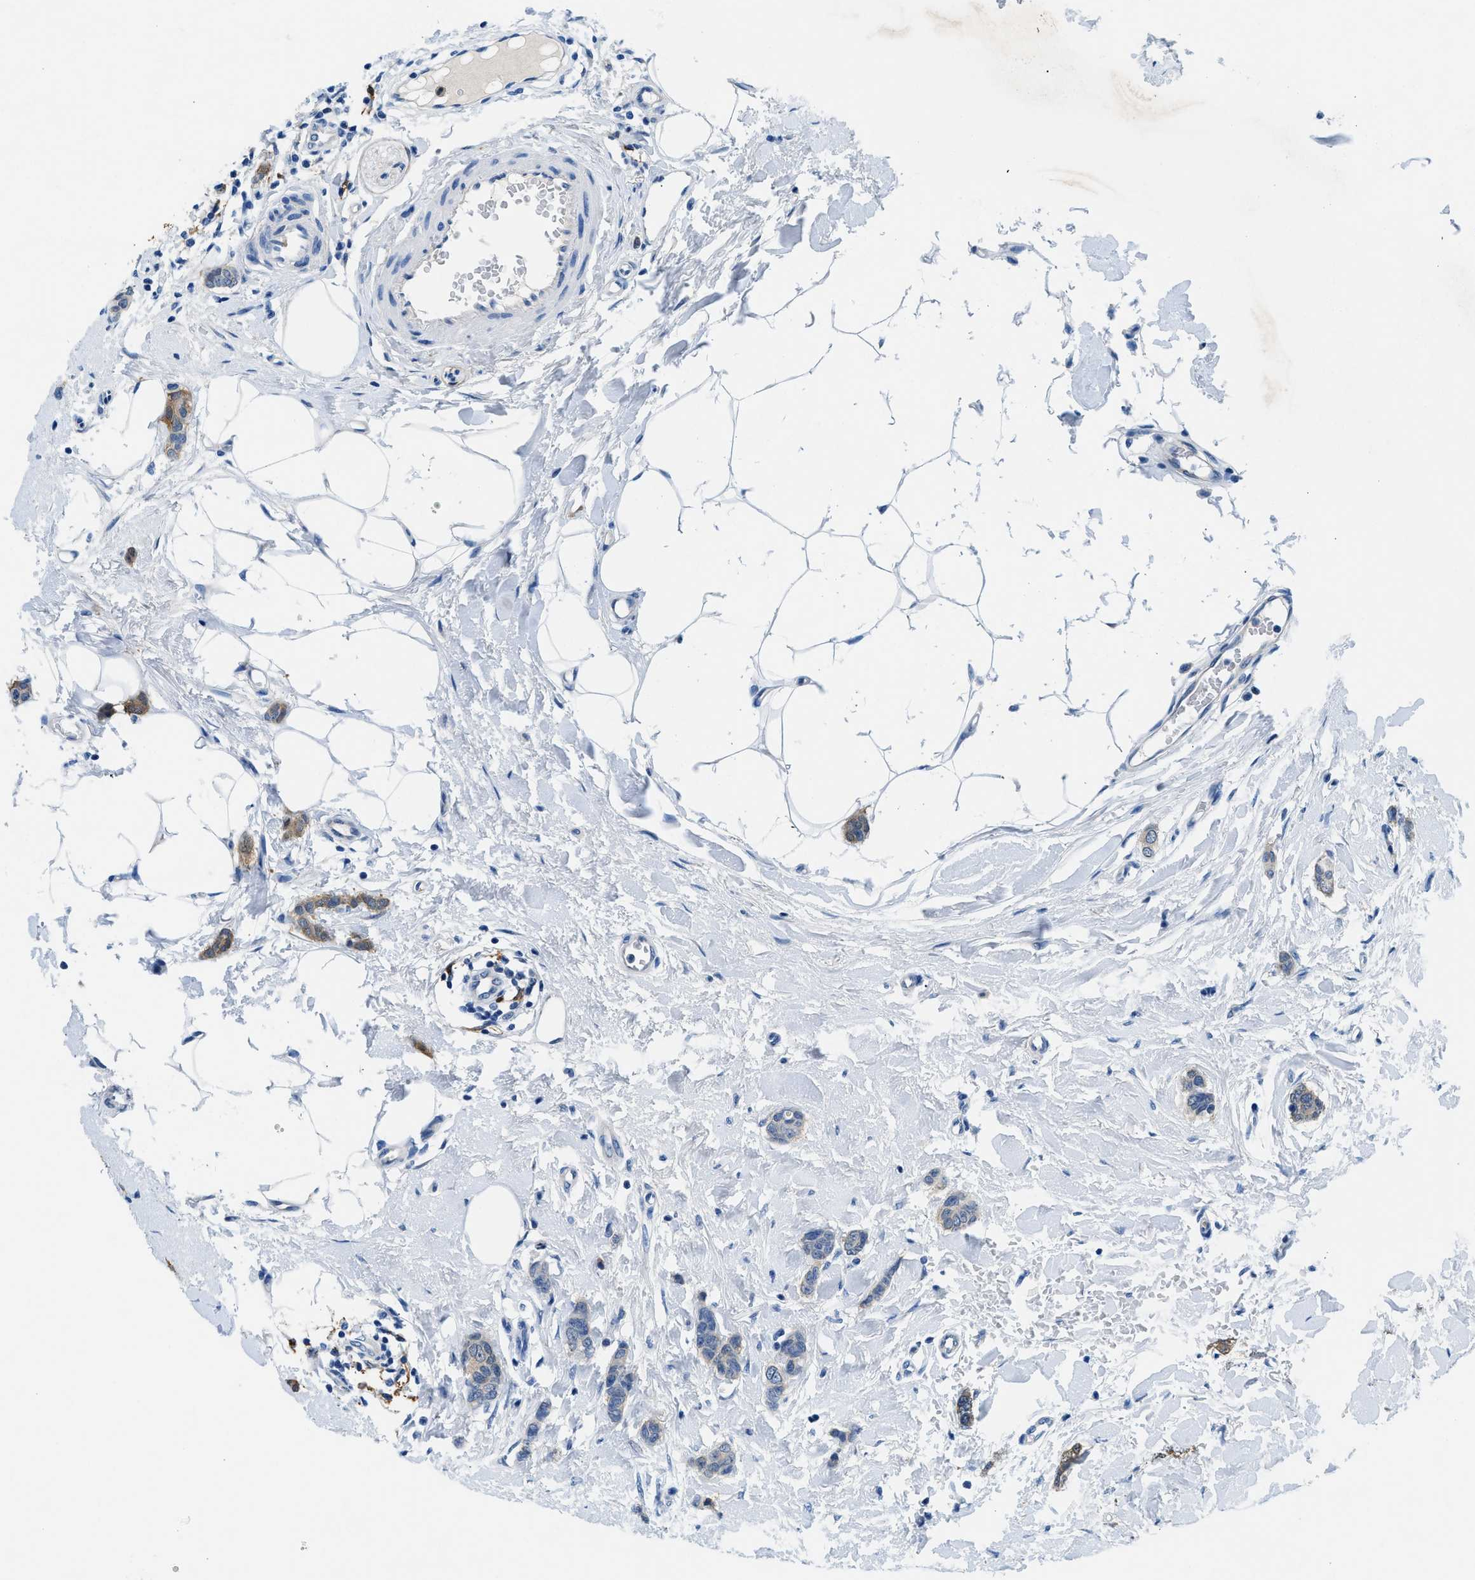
{"staining": {"intensity": "weak", "quantity": "25%-75%", "location": "cytoplasmic/membranous"}, "tissue": "breast cancer", "cell_type": "Tumor cells", "image_type": "cancer", "snomed": [{"axis": "morphology", "description": "Lobular carcinoma"}, {"axis": "topography", "description": "Skin"}, {"axis": "topography", "description": "Breast"}], "caption": "Tumor cells exhibit low levels of weak cytoplasmic/membranous expression in approximately 25%-75% of cells in breast lobular carcinoma.", "gene": "FADS6", "patient": {"sex": "female", "age": 46}}